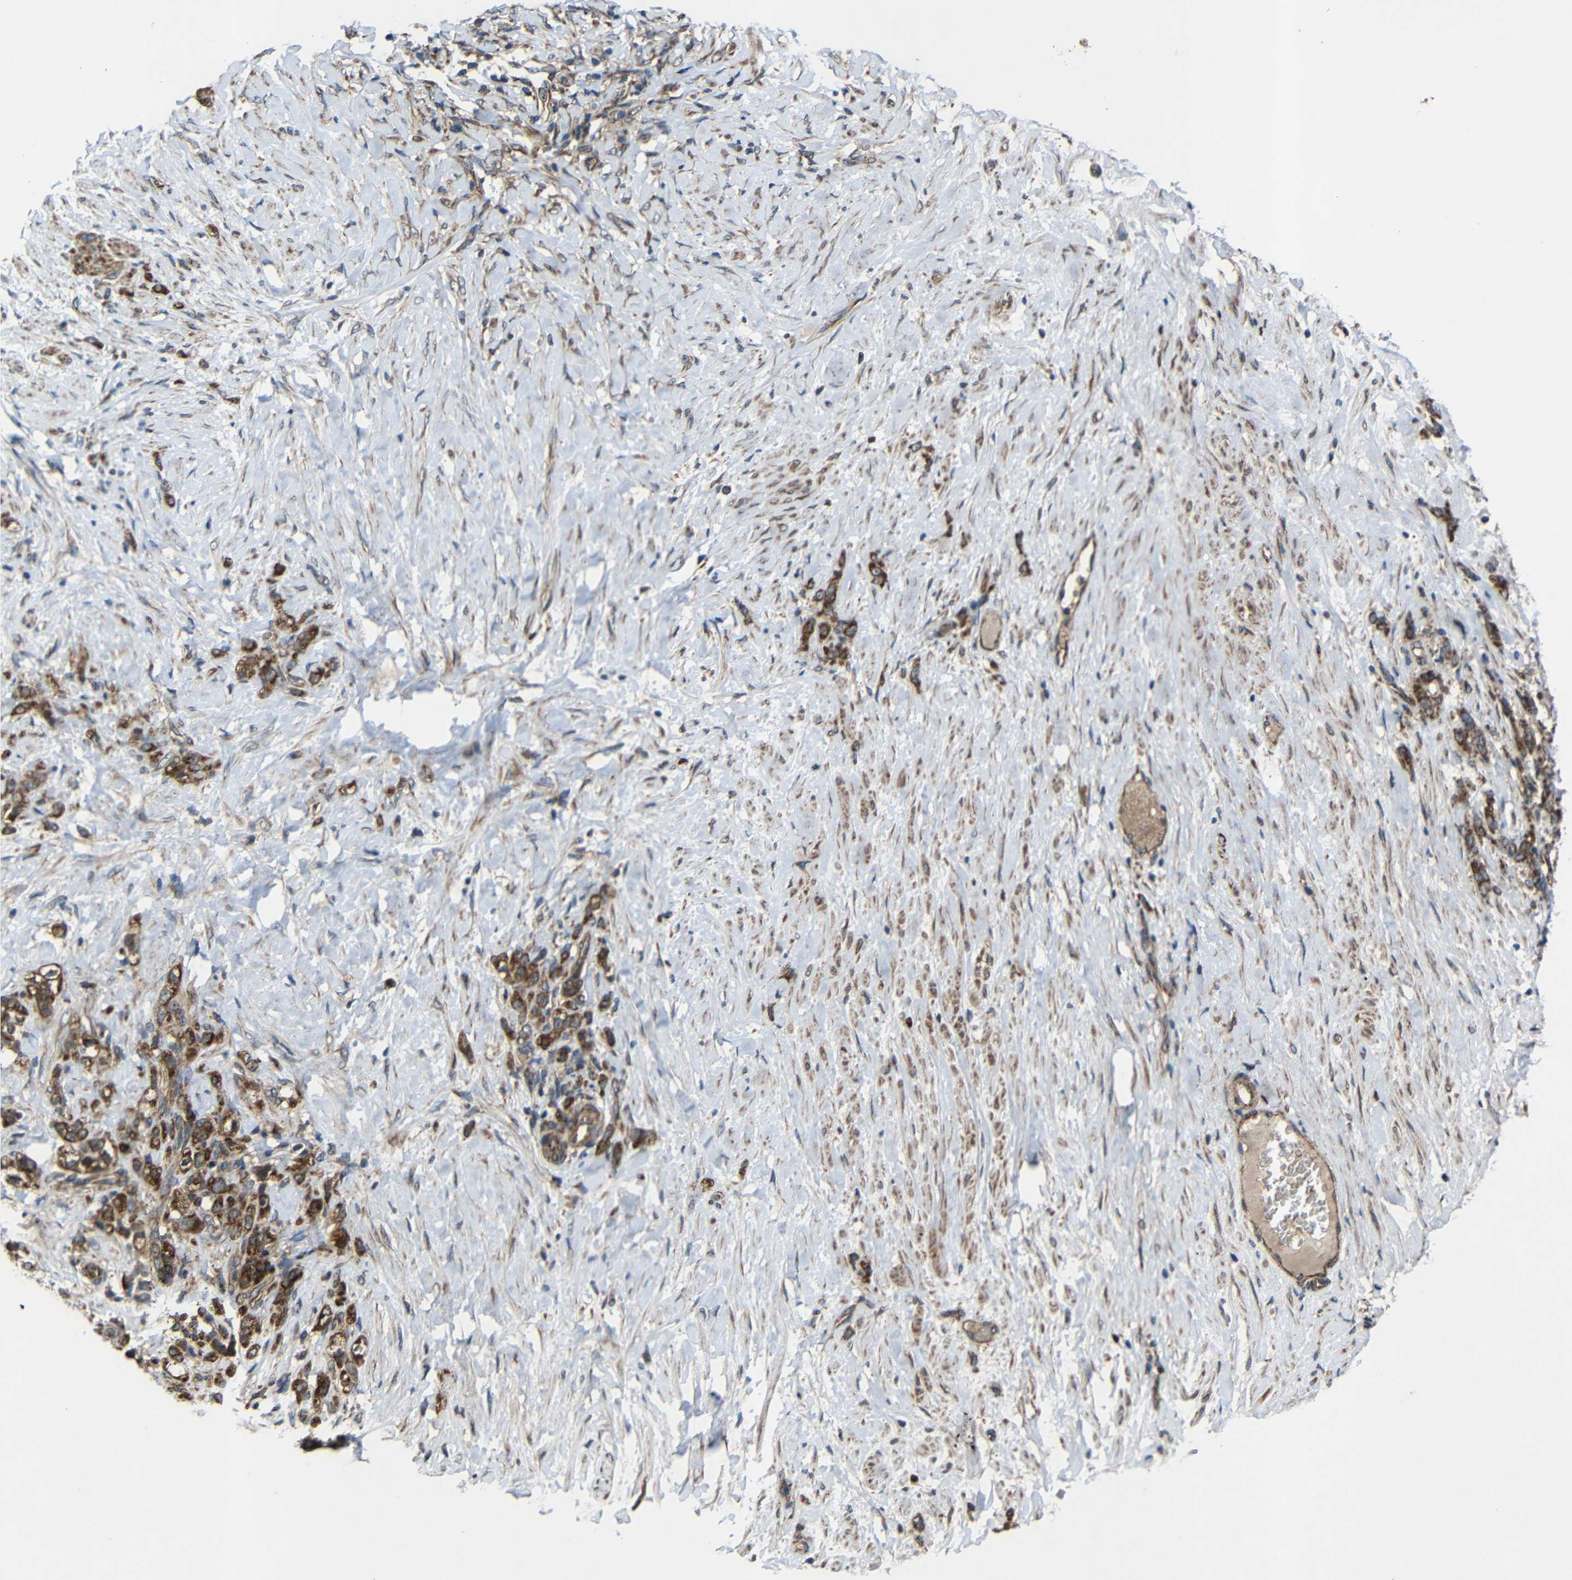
{"staining": {"intensity": "strong", "quantity": ">75%", "location": "cytoplasmic/membranous"}, "tissue": "stomach cancer", "cell_type": "Tumor cells", "image_type": "cancer", "snomed": [{"axis": "morphology", "description": "Adenocarcinoma, NOS"}, {"axis": "topography", "description": "Stomach"}], "caption": "Protein staining exhibits strong cytoplasmic/membranous staining in about >75% of tumor cells in adenocarcinoma (stomach). The staining was performed using DAB (3,3'-diaminobenzidine) to visualize the protein expression in brown, while the nuclei were stained in blue with hematoxylin (Magnification: 20x).", "gene": "C1GALT1", "patient": {"sex": "male", "age": 82}}